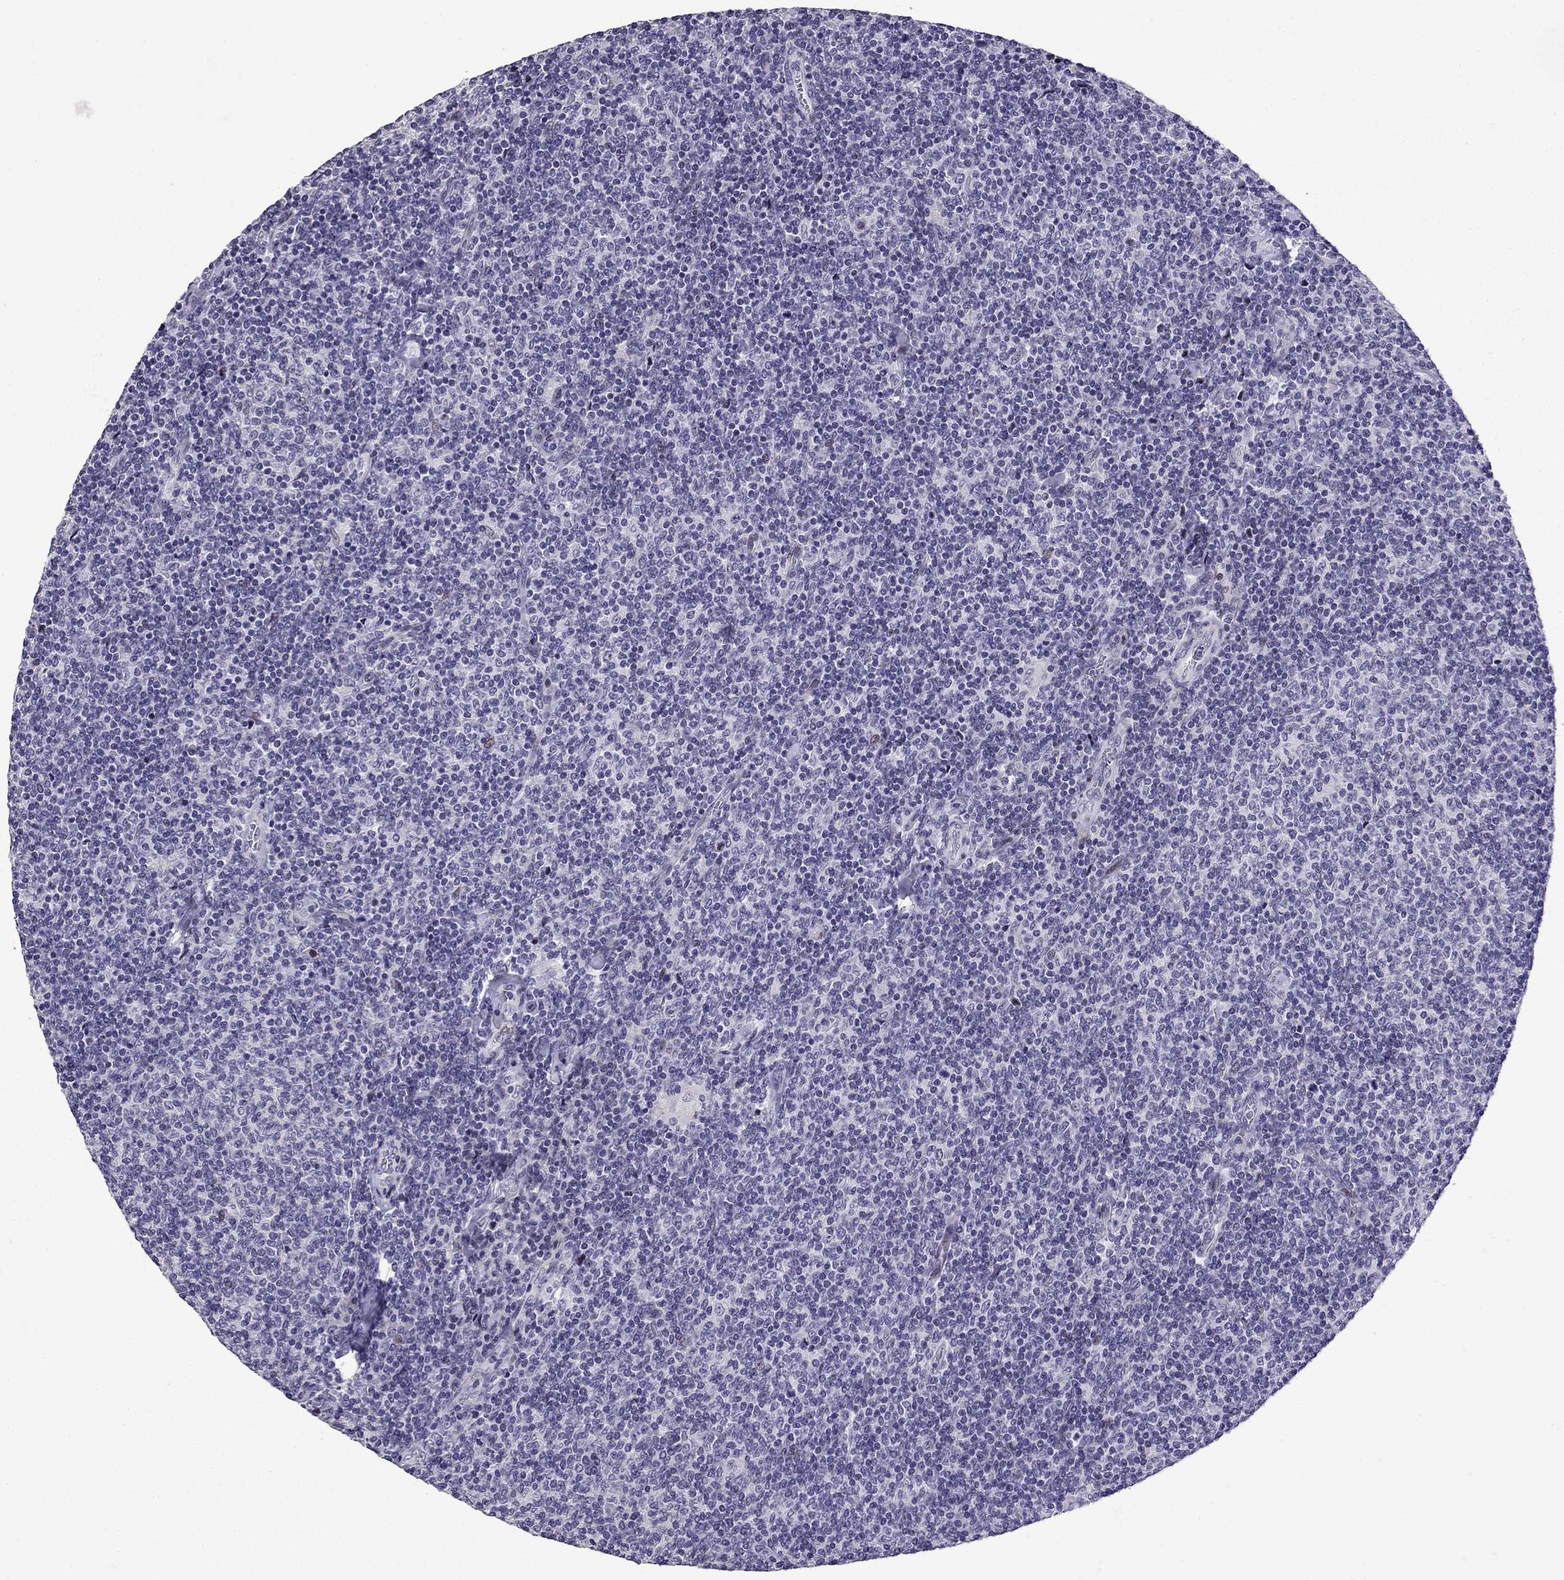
{"staining": {"intensity": "negative", "quantity": "none", "location": "none"}, "tissue": "lymphoma", "cell_type": "Tumor cells", "image_type": "cancer", "snomed": [{"axis": "morphology", "description": "Malignant lymphoma, non-Hodgkin's type, Low grade"}, {"axis": "topography", "description": "Lymph node"}], "caption": "A high-resolution histopathology image shows immunohistochemistry staining of malignant lymphoma, non-Hodgkin's type (low-grade), which displays no significant staining in tumor cells.", "gene": "TTN", "patient": {"sex": "male", "age": 52}}